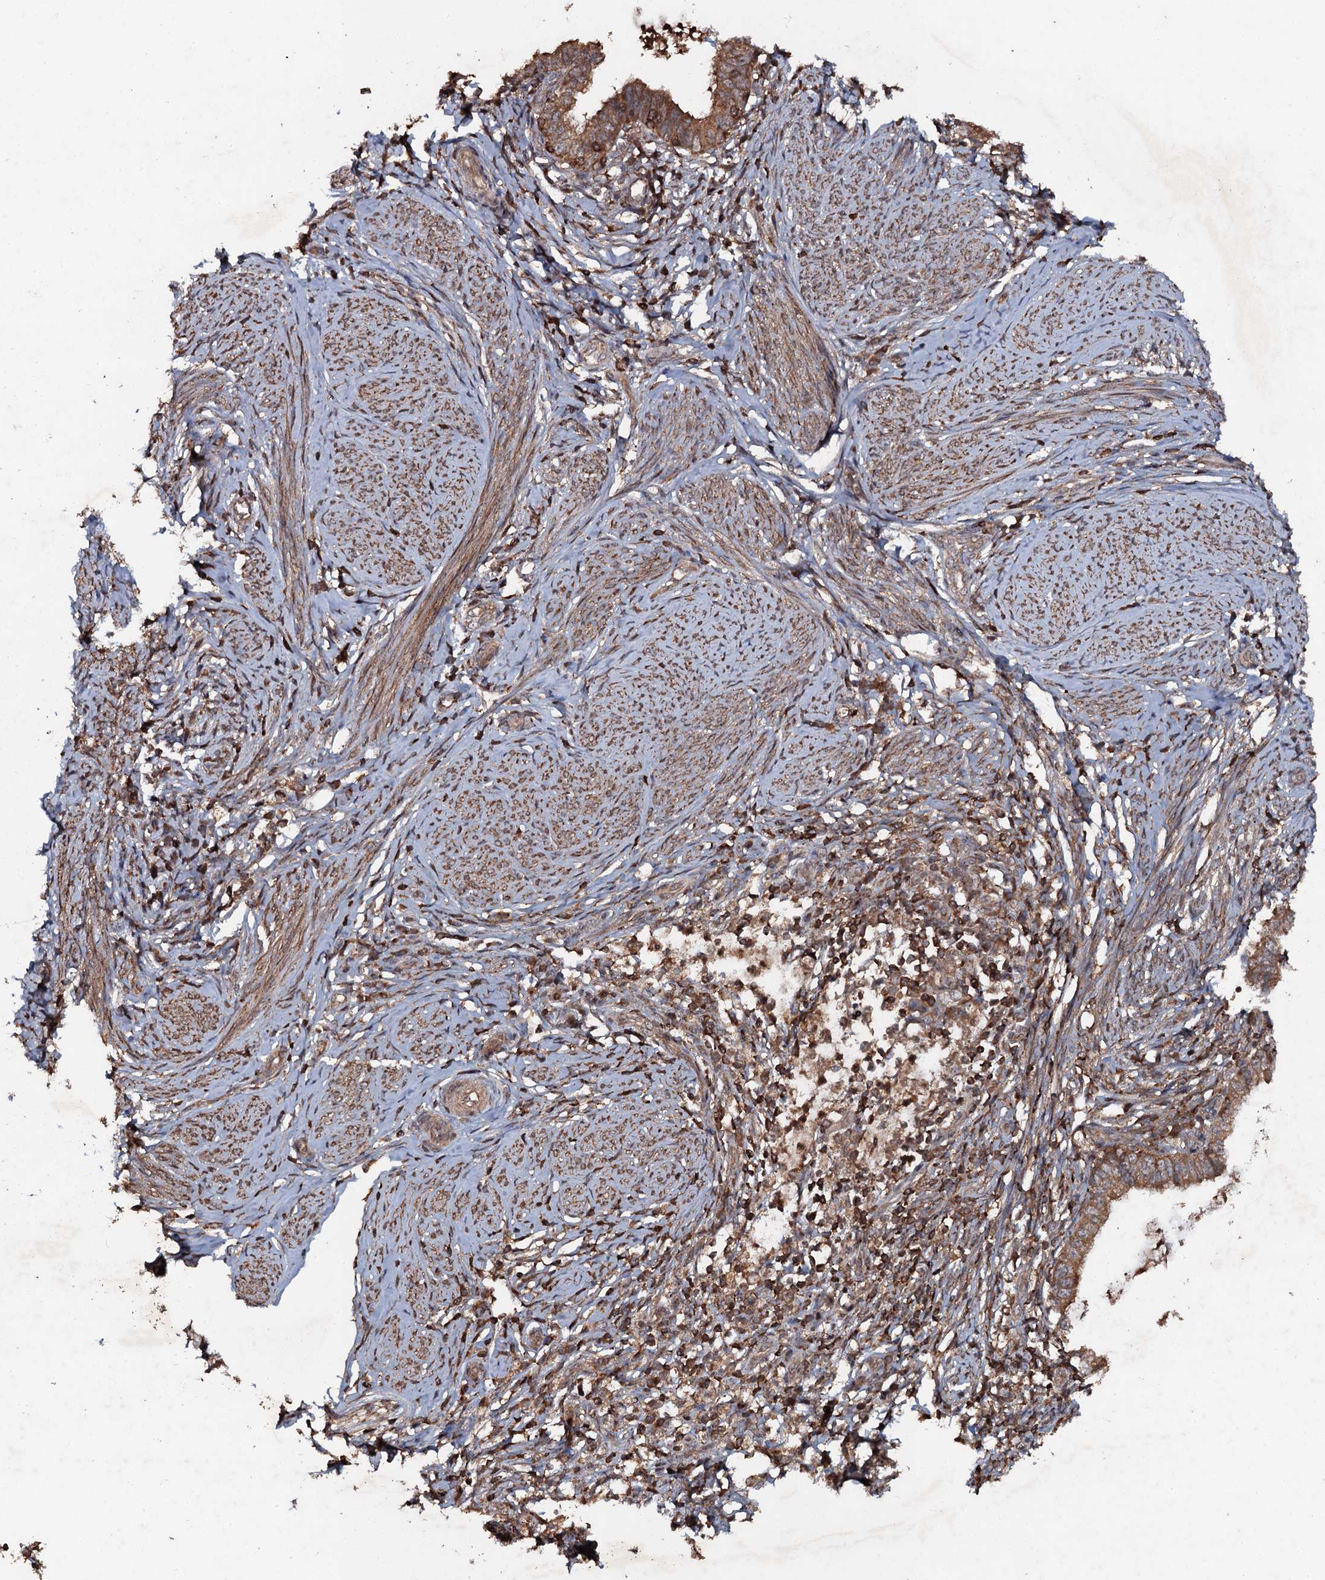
{"staining": {"intensity": "strong", "quantity": ">75%", "location": "cytoplasmic/membranous"}, "tissue": "cervical cancer", "cell_type": "Tumor cells", "image_type": "cancer", "snomed": [{"axis": "morphology", "description": "Adenocarcinoma, NOS"}, {"axis": "topography", "description": "Cervix"}], "caption": "Approximately >75% of tumor cells in cervical cancer (adenocarcinoma) demonstrate strong cytoplasmic/membranous protein staining as visualized by brown immunohistochemical staining.", "gene": "ADGRG3", "patient": {"sex": "female", "age": 36}}